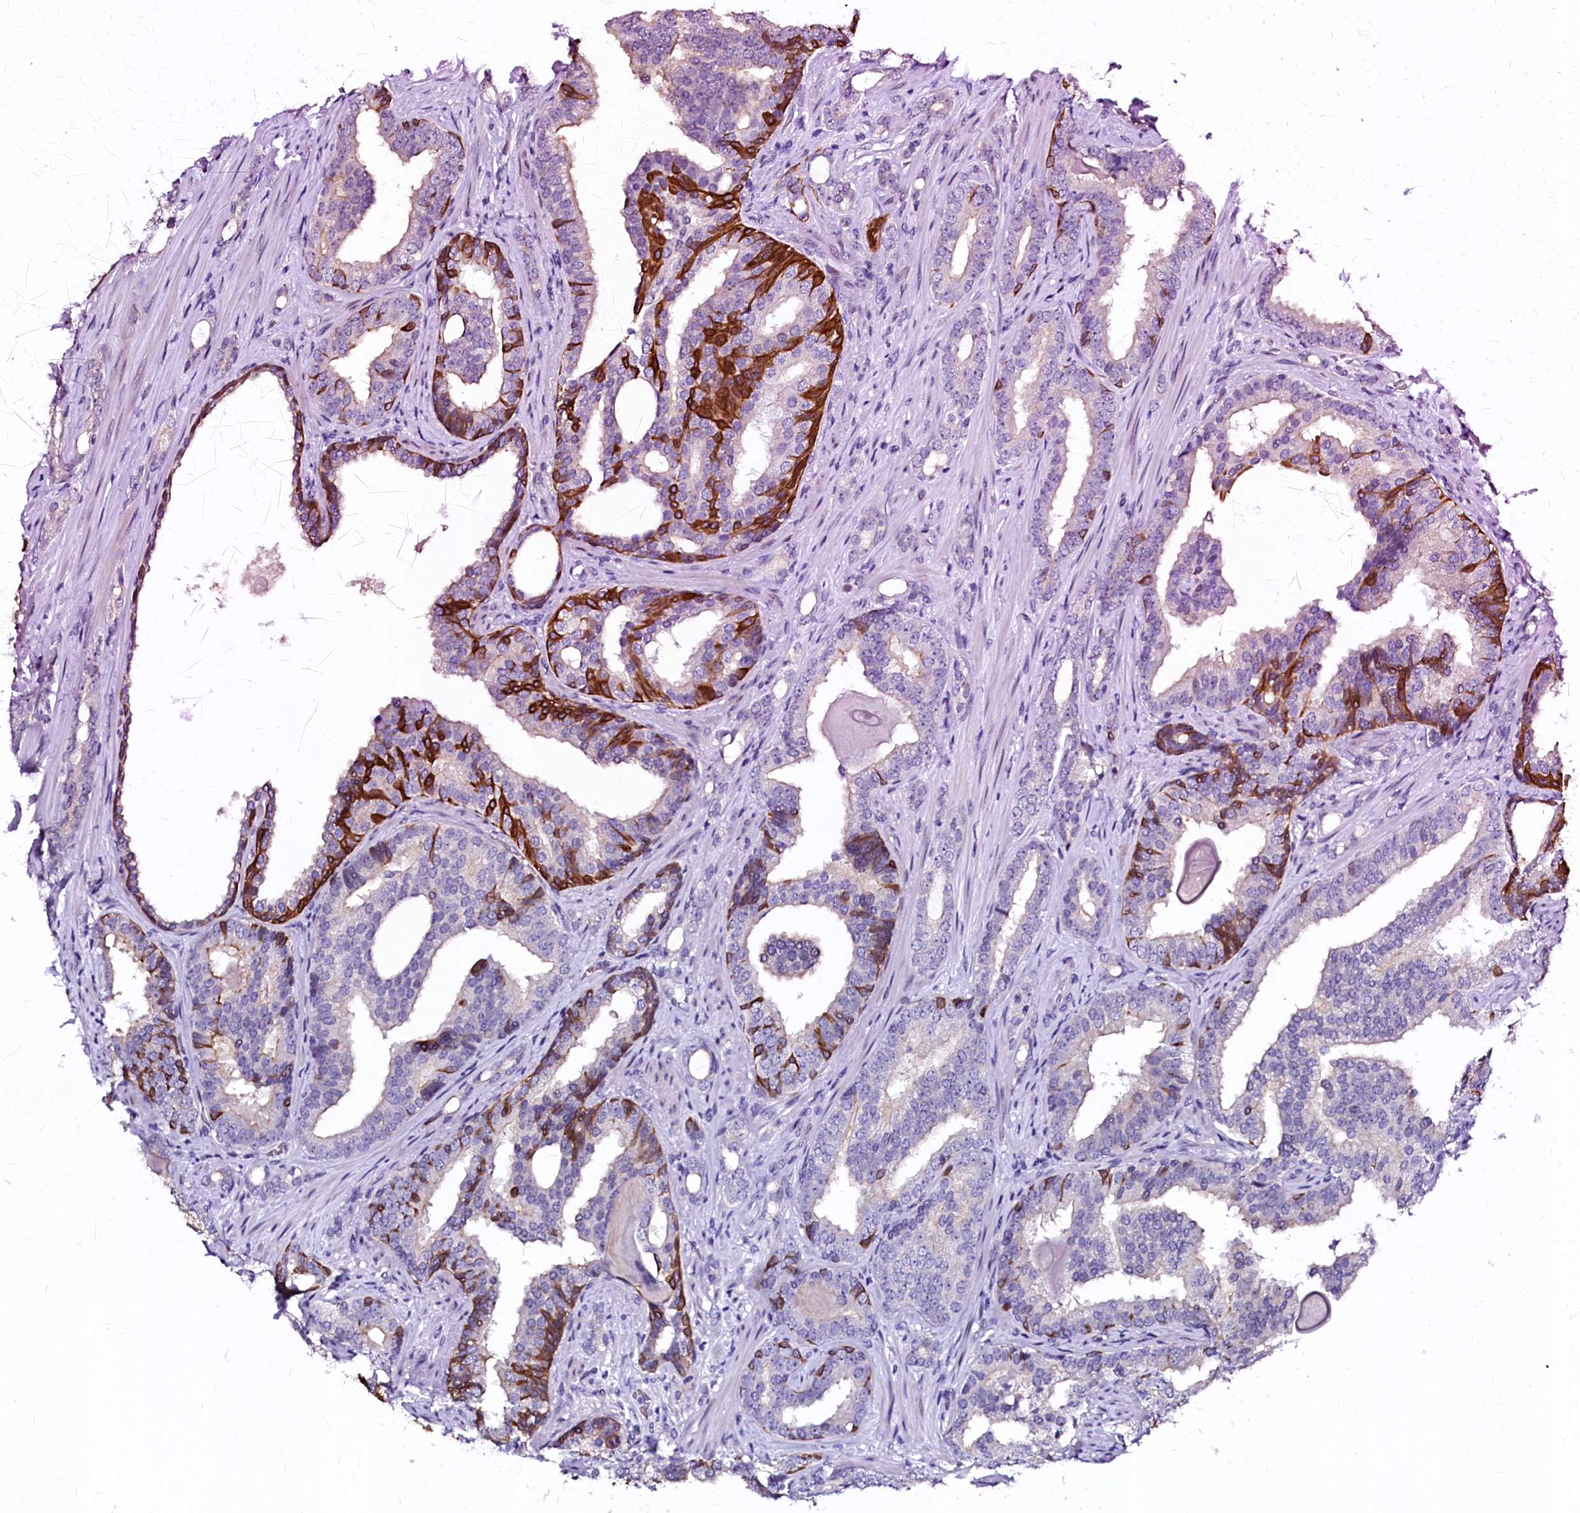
{"staining": {"intensity": "negative", "quantity": "none", "location": "none"}, "tissue": "prostate cancer", "cell_type": "Tumor cells", "image_type": "cancer", "snomed": [{"axis": "morphology", "description": "Adenocarcinoma, High grade"}, {"axis": "topography", "description": "Prostate"}], "caption": "The histopathology image displays no significant staining in tumor cells of prostate cancer. (Brightfield microscopy of DAB immunohistochemistry at high magnification).", "gene": "CTDSPL2", "patient": {"sex": "male", "age": 63}}